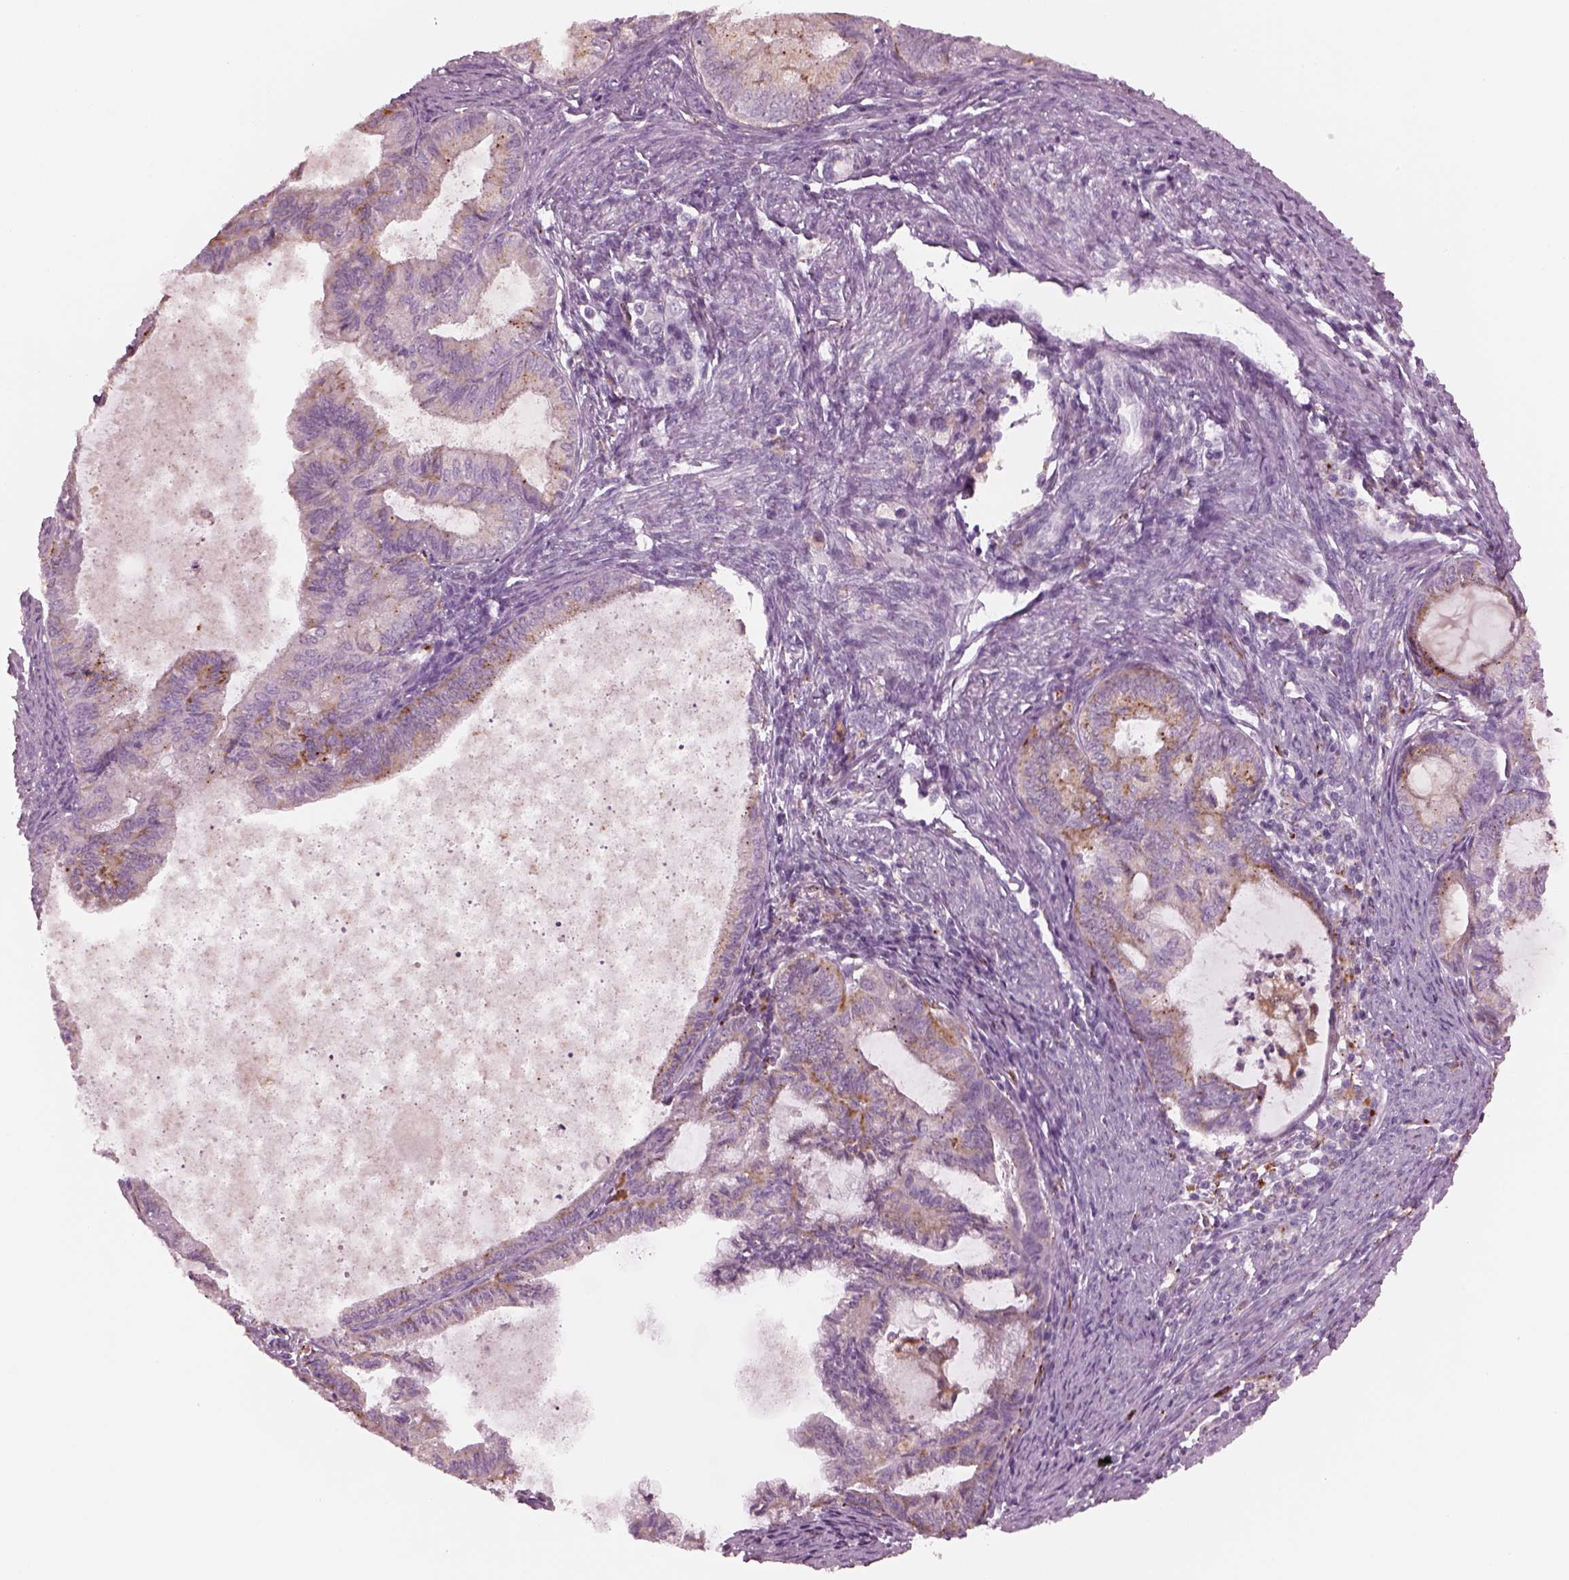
{"staining": {"intensity": "negative", "quantity": "none", "location": "none"}, "tissue": "endometrial cancer", "cell_type": "Tumor cells", "image_type": "cancer", "snomed": [{"axis": "morphology", "description": "Adenocarcinoma, NOS"}, {"axis": "topography", "description": "Endometrium"}], "caption": "A histopathology image of endometrial cancer stained for a protein shows no brown staining in tumor cells. (IHC, brightfield microscopy, high magnification).", "gene": "SLAMF8", "patient": {"sex": "female", "age": 86}}